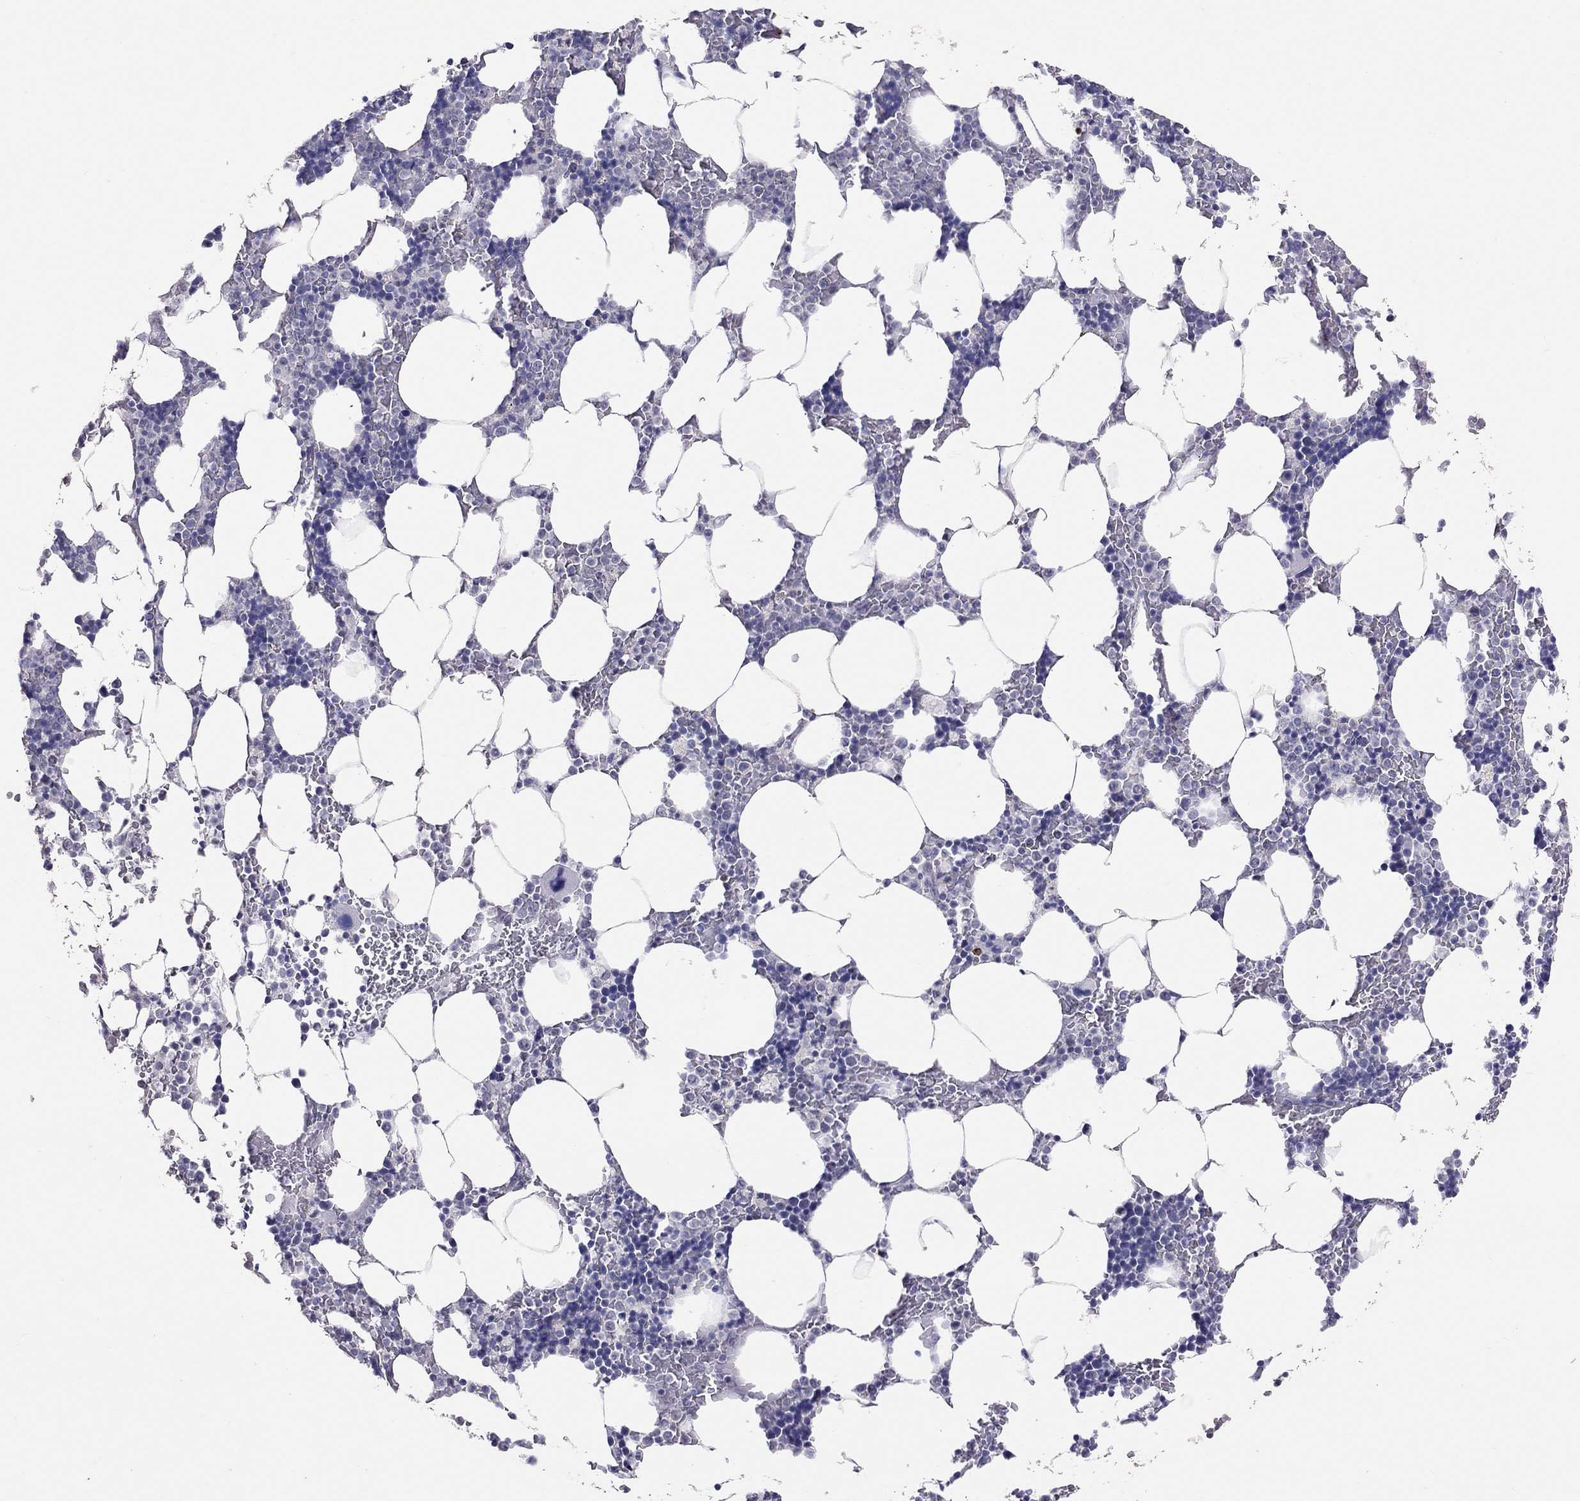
{"staining": {"intensity": "negative", "quantity": "none", "location": "none"}, "tissue": "bone marrow", "cell_type": "Hematopoietic cells", "image_type": "normal", "snomed": [{"axis": "morphology", "description": "Normal tissue, NOS"}, {"axis": "topography", "description": "Bone marrow"}], "caption": "The IHC photomicrograph has no significant staining in hematopoietic cells of bone marrow.", "gene": "JHY", "patient": {"sex": "male", "age": 51}}